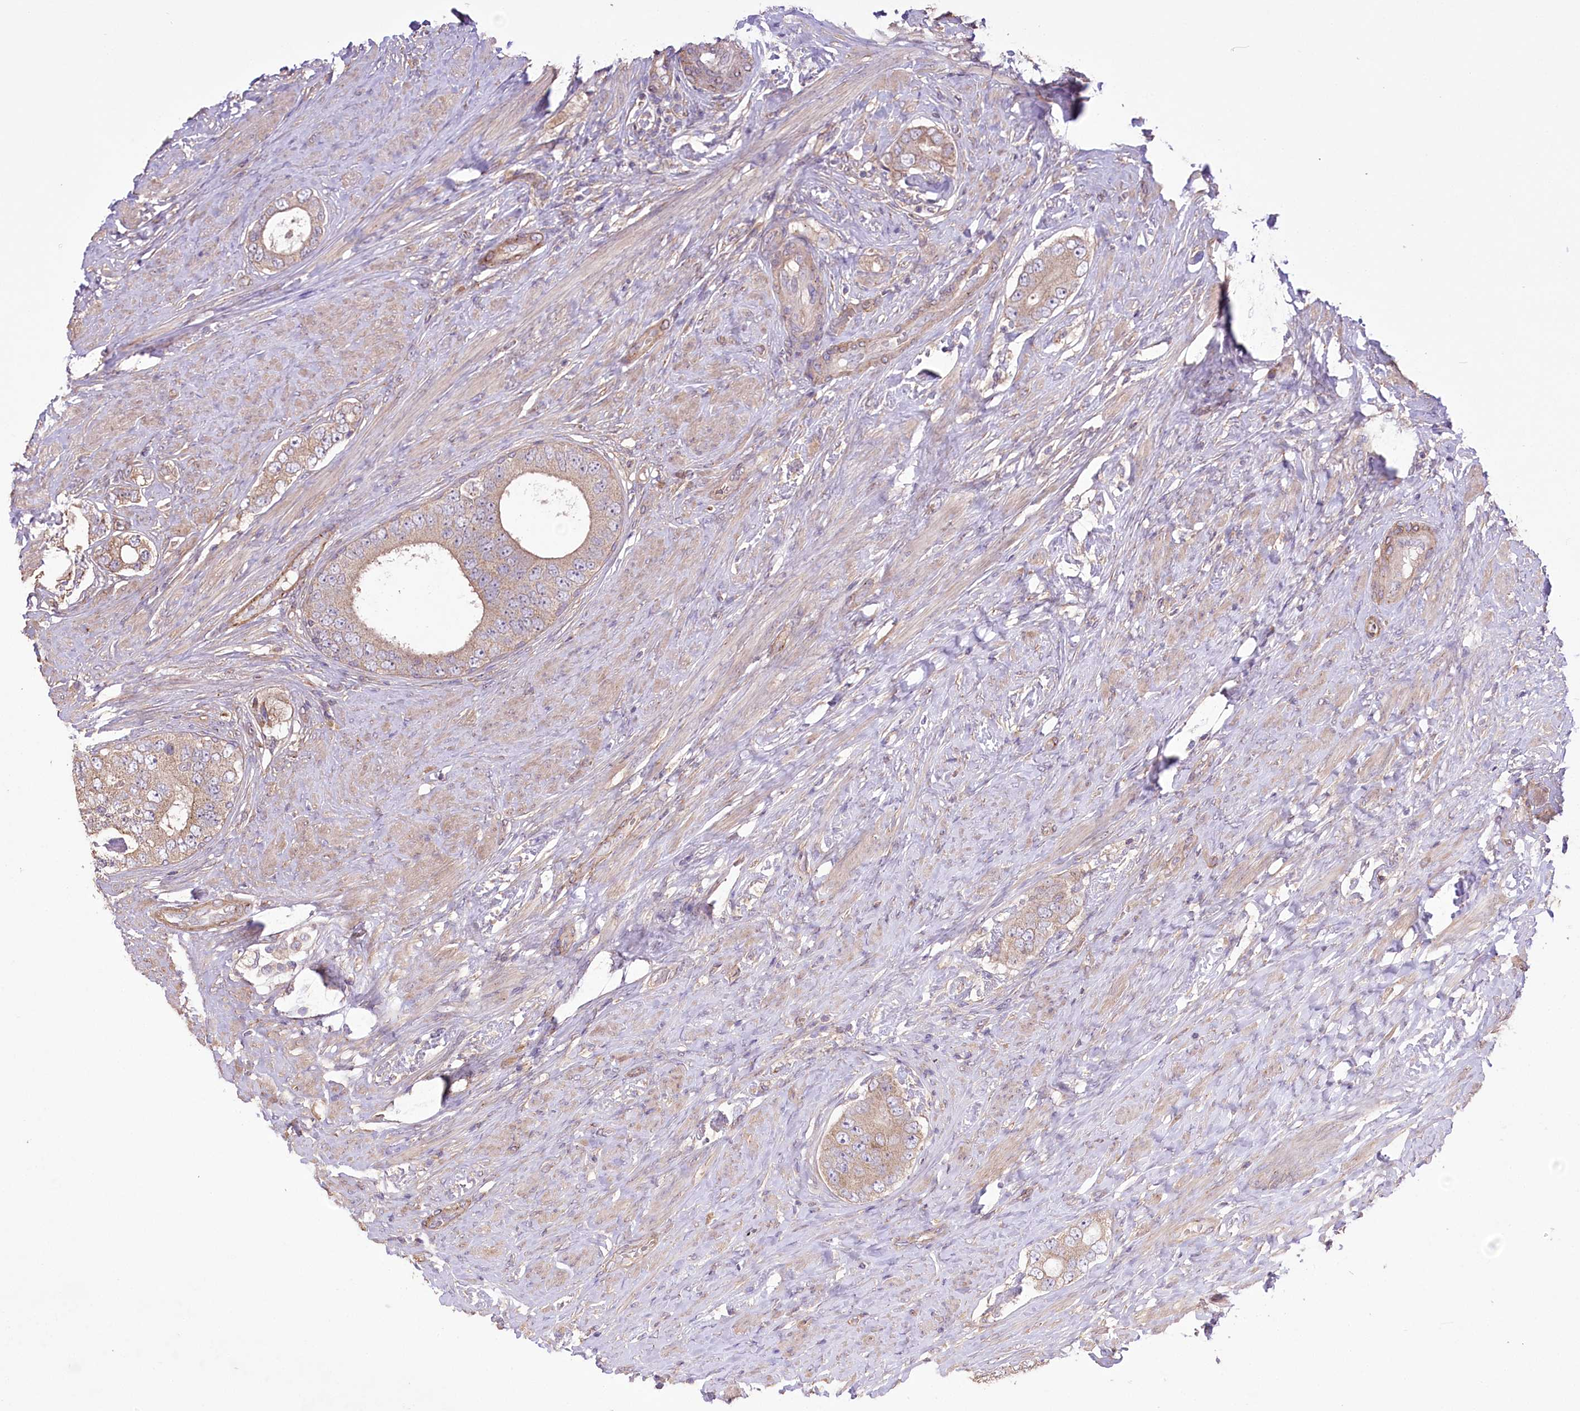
{"staining": {"intensity": "weak", "quantity": ">75%", "location": "cytoplasmic/membranous"}, "tissue": "prostate cancer", "cell_type": "Tumor cells", "image_type": "cancer", "snomed": [{"axis": "morphology", "description": "Adenocarcinoma, High grade"}, {"axis": "topography", "description": "Prostate"}], "caption": "Prostate high-grade adenocarcinoma stained with a brown dye shows weak cytoplasmic/membranous positive staining in about >75% of tumor cells.", "gene": "PRSS53", "patient": {"sex": "male", "age": 56}}